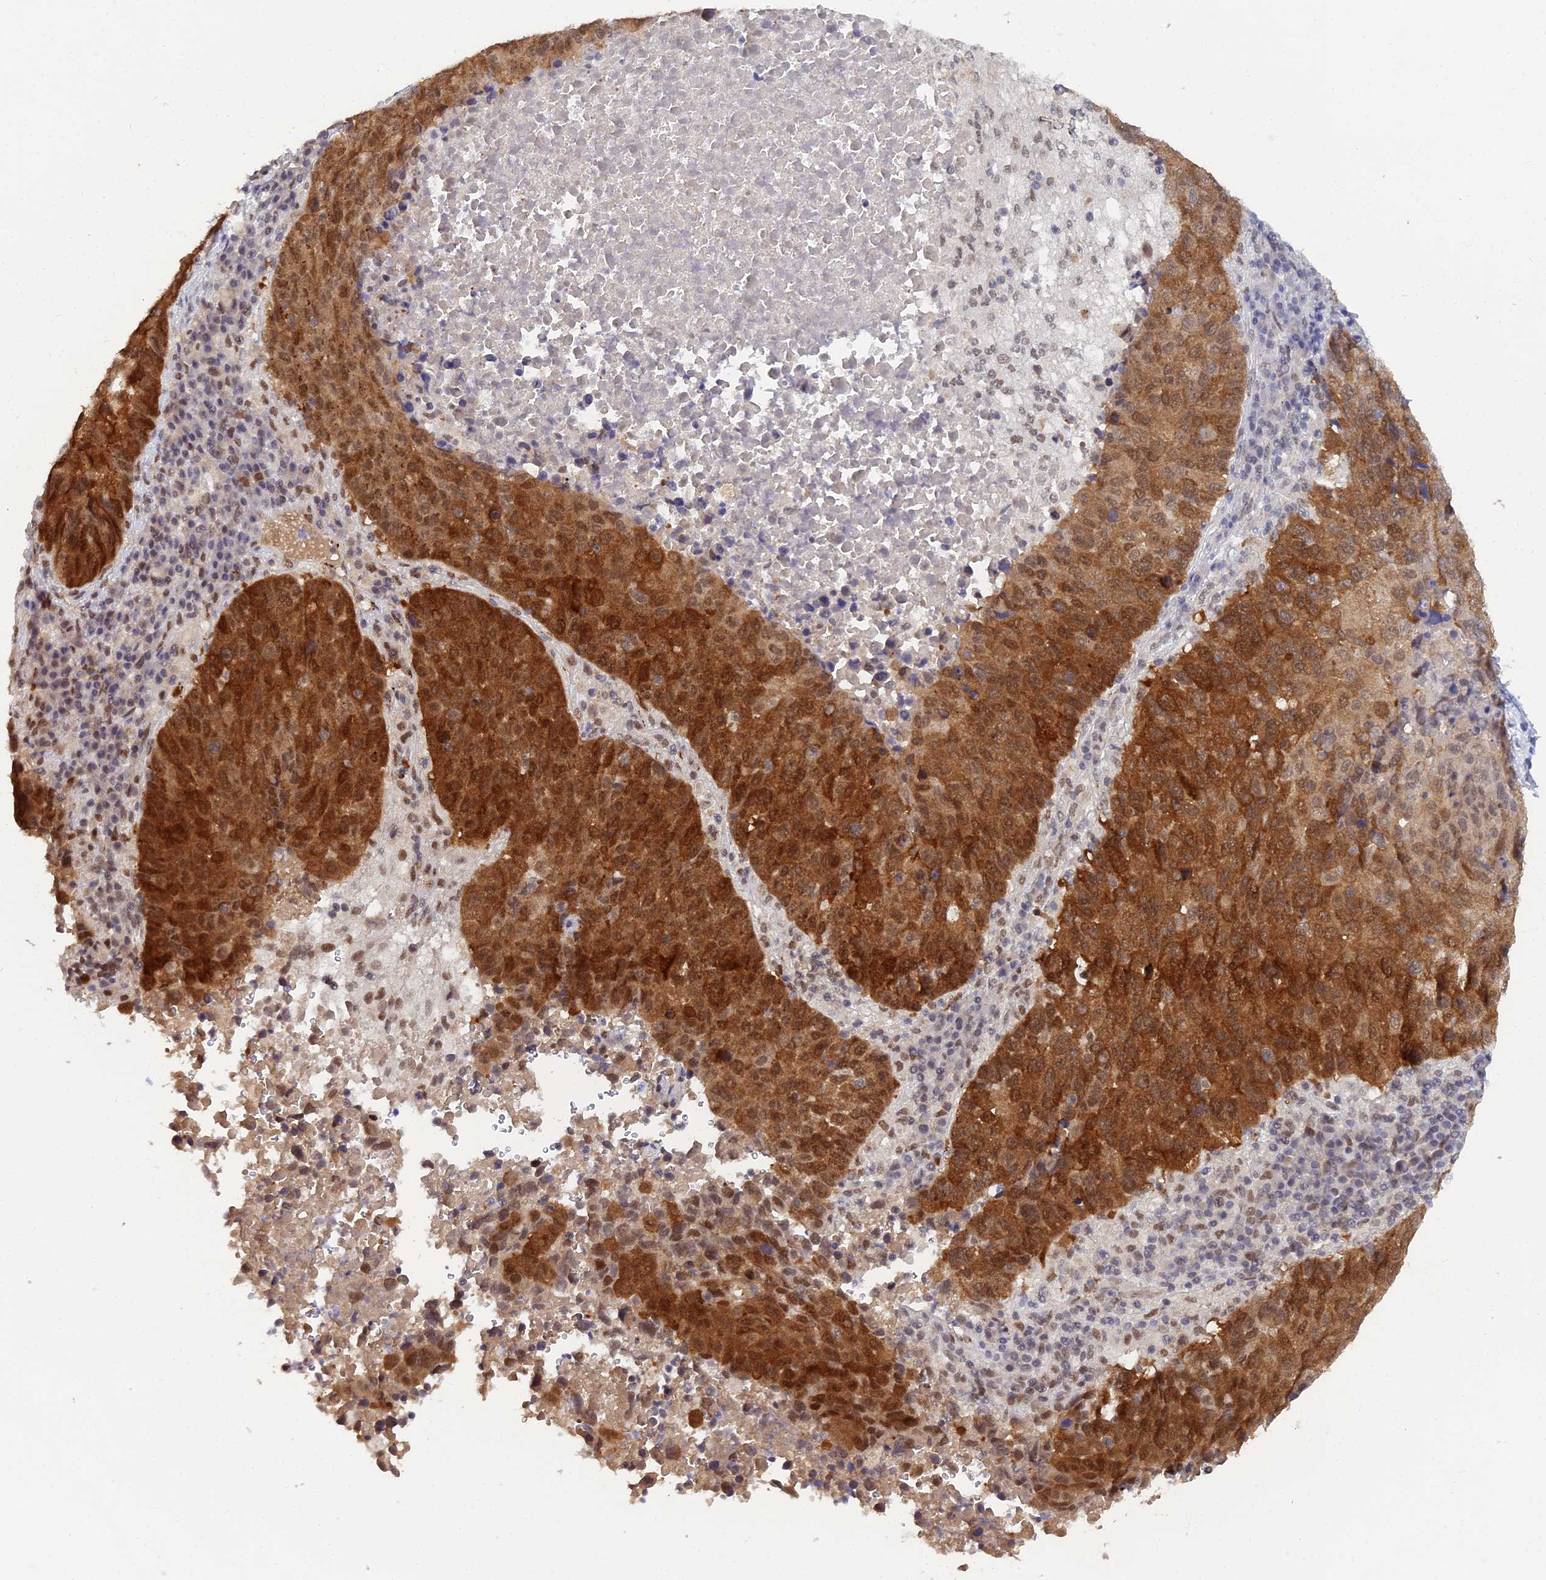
{"staining": {"intensity": "strong", "quantity": ">75%", "location": "cytoplasmic/membranous,nuclear"}, "tissue": "lung cancer", "cell_type": "Tumor cells", "image_type": "cancer", "snomed": [{"axis": "morphology", "description": "Squamous cell carcinoma, NOS"}, {"axis": "topography", "description": "Lung"}], "caption": "IHC (DAB (3,3'-diaminobenzidine)) staining of human lung cancer shows strong cytoplasmic/membranous and nuclear protein positivity in approximately >75% of tumor cells.", "gene": "THOC3", "patient": {"sex": "male", "age": 73}}